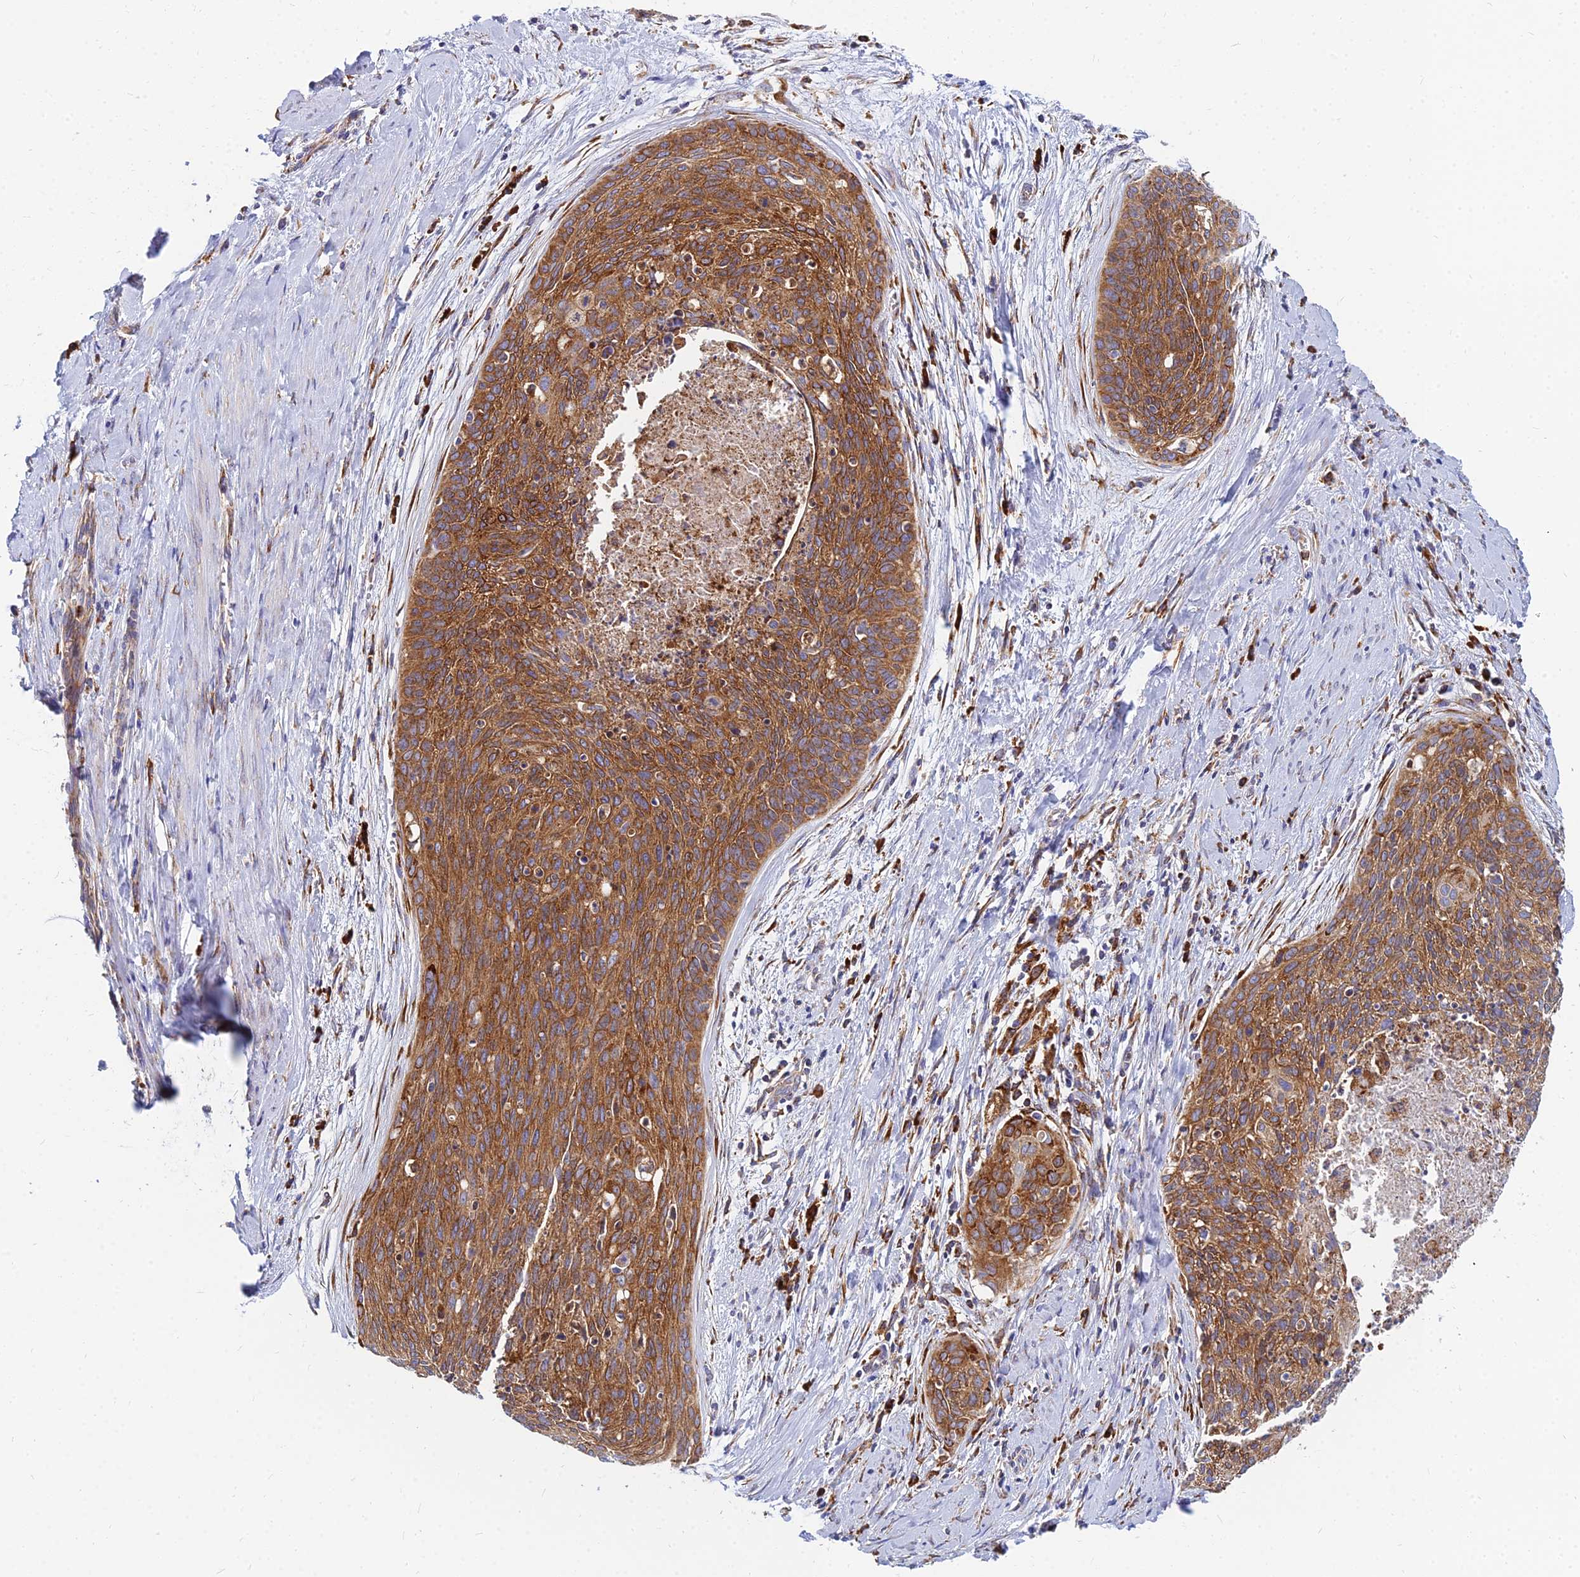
{"staining": {"intensity": "strong", "quantity": ">75%", "location": "cytoplasmic/membranous"}, "tissue": "cervical cancer", "cell_type": "Tumor cells", "image_type": "cancer", "snomed": [{"axis": "morphology", "description": "Squamous cell carcinoma, NOS"}, {"axis": "topography", "description": "Cervix"}], "caption": "This histopathology image displays squamous cell carcinoma (cervical) stained with immunohistochemistry (IHC) to label a protein in brown. The cytoplasmic/membranous of tumor cells show strong positivity for the protein. Nuclei are counter-stained blue.", "gene": "CCT6B", "patient": {"sex": "female", "age": 55}}